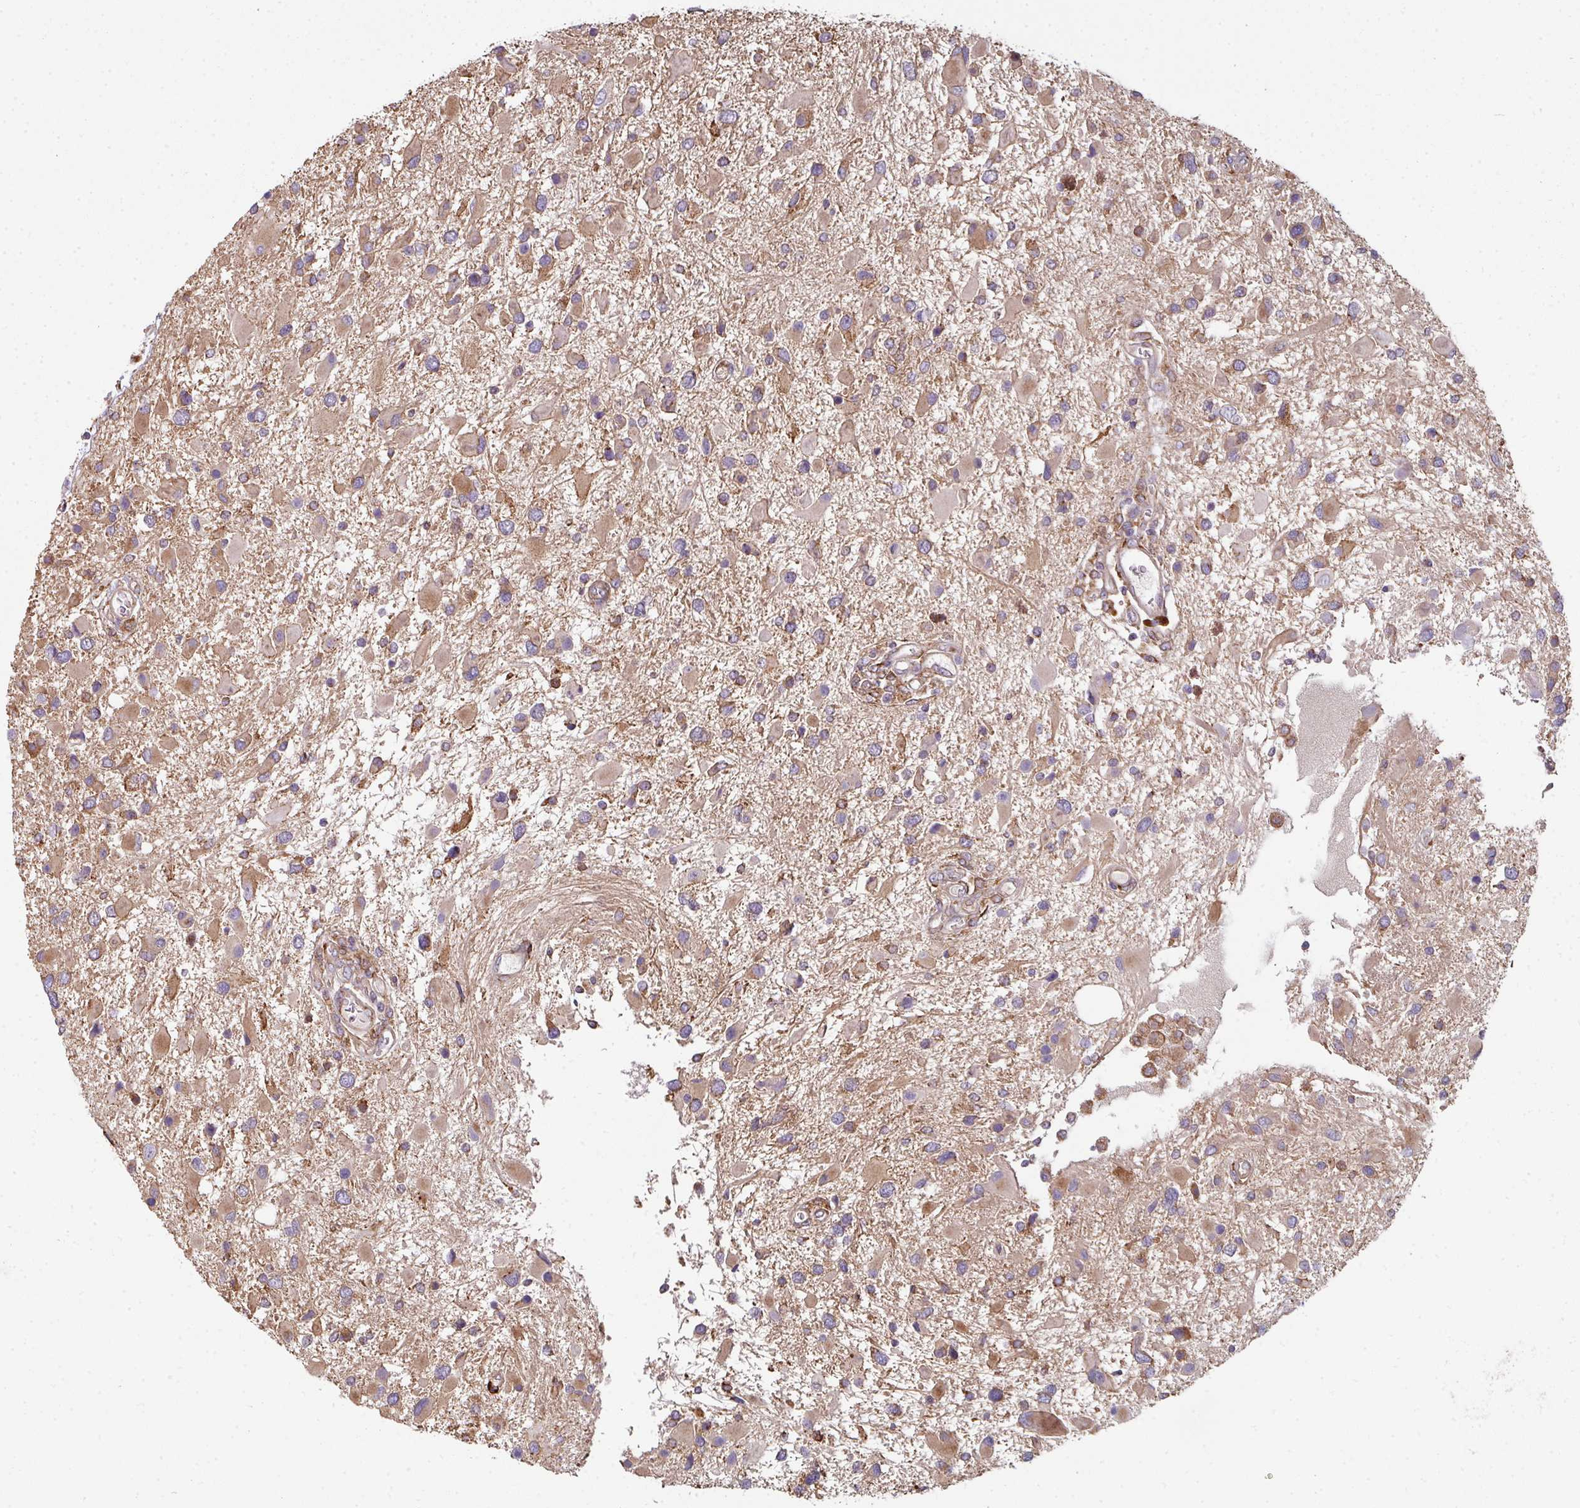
{"staining": {"intensity": "moderate", "quantity": ">75%", "location": "cytoplasmic/membranous"}, "tissue": "glioma", "cell_type": "Tumor cells", "image_type": "cancer", "snomed": [{"axis": "morphology", "description": "Glioma, malignant, High grade"}, {"axis": "topography", "description": "Brain"}], "caption": "Immunohistochemistry (IHC) (DAB) staining of malignant glioma (high-grade) reveals moderate cytoplasmic/membranous protein expression in approximately >75% of tumor cells. (Stains: DAB (3,3'-diaminobenzidine) in brown, nuclei in blue, Microscopy: brightfield microscopy at high magnification).", "gene": "FAT4", "patient": {"sex": "male", "age": 53}}